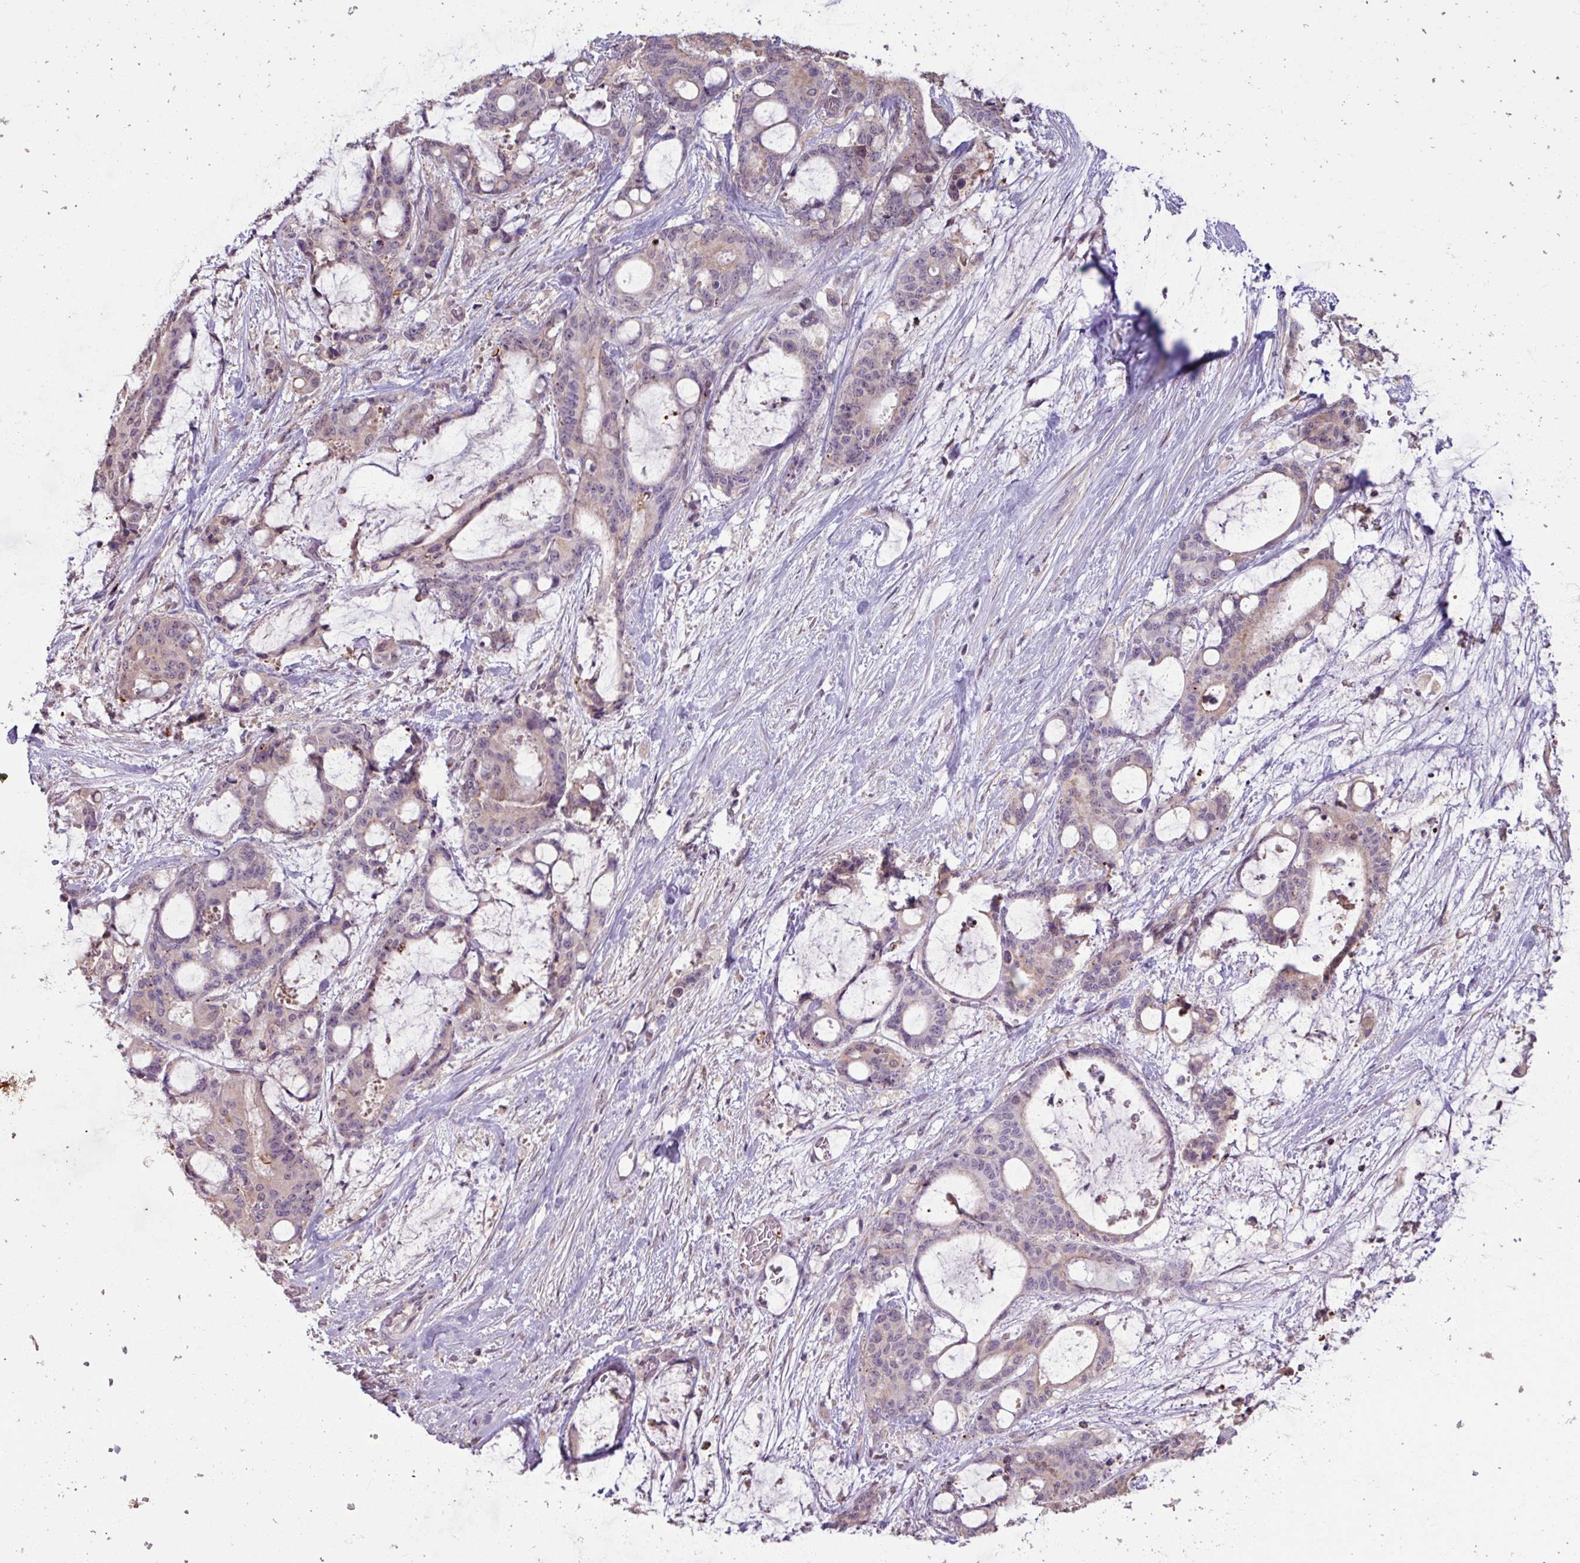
{"staining": {"intensity": "weak", "quantity": "<25%", "location": "cytoplasmic/membranous"}, "tissue": "liver cancer", "cell_type": "Tumor cells", "image_type": "cancer", "snomed": [{"axis": "morphology", "description": "Normal tissue, NOS"}, {"axis": "morphology", "description": "Cholangiocarcinoma"}, {"axis": "topography", "description": "Liver"}, {"axis": "topography", "description": "Peripheral nerve tissue"}], "caption": "Immunohistochemical staining of human liver cancer (cholangiocarcinoma) reveals no significant staining in tumor cells. The staining was performed using DAB (3,3'-diaminobenzidine) to visualize the protein expression in brown, while the nuclei were stained in blue with hematoxylin (Magnification: 20x).", "gene": "OR6B1", "patient": {"sex": "female", "age": 73}}